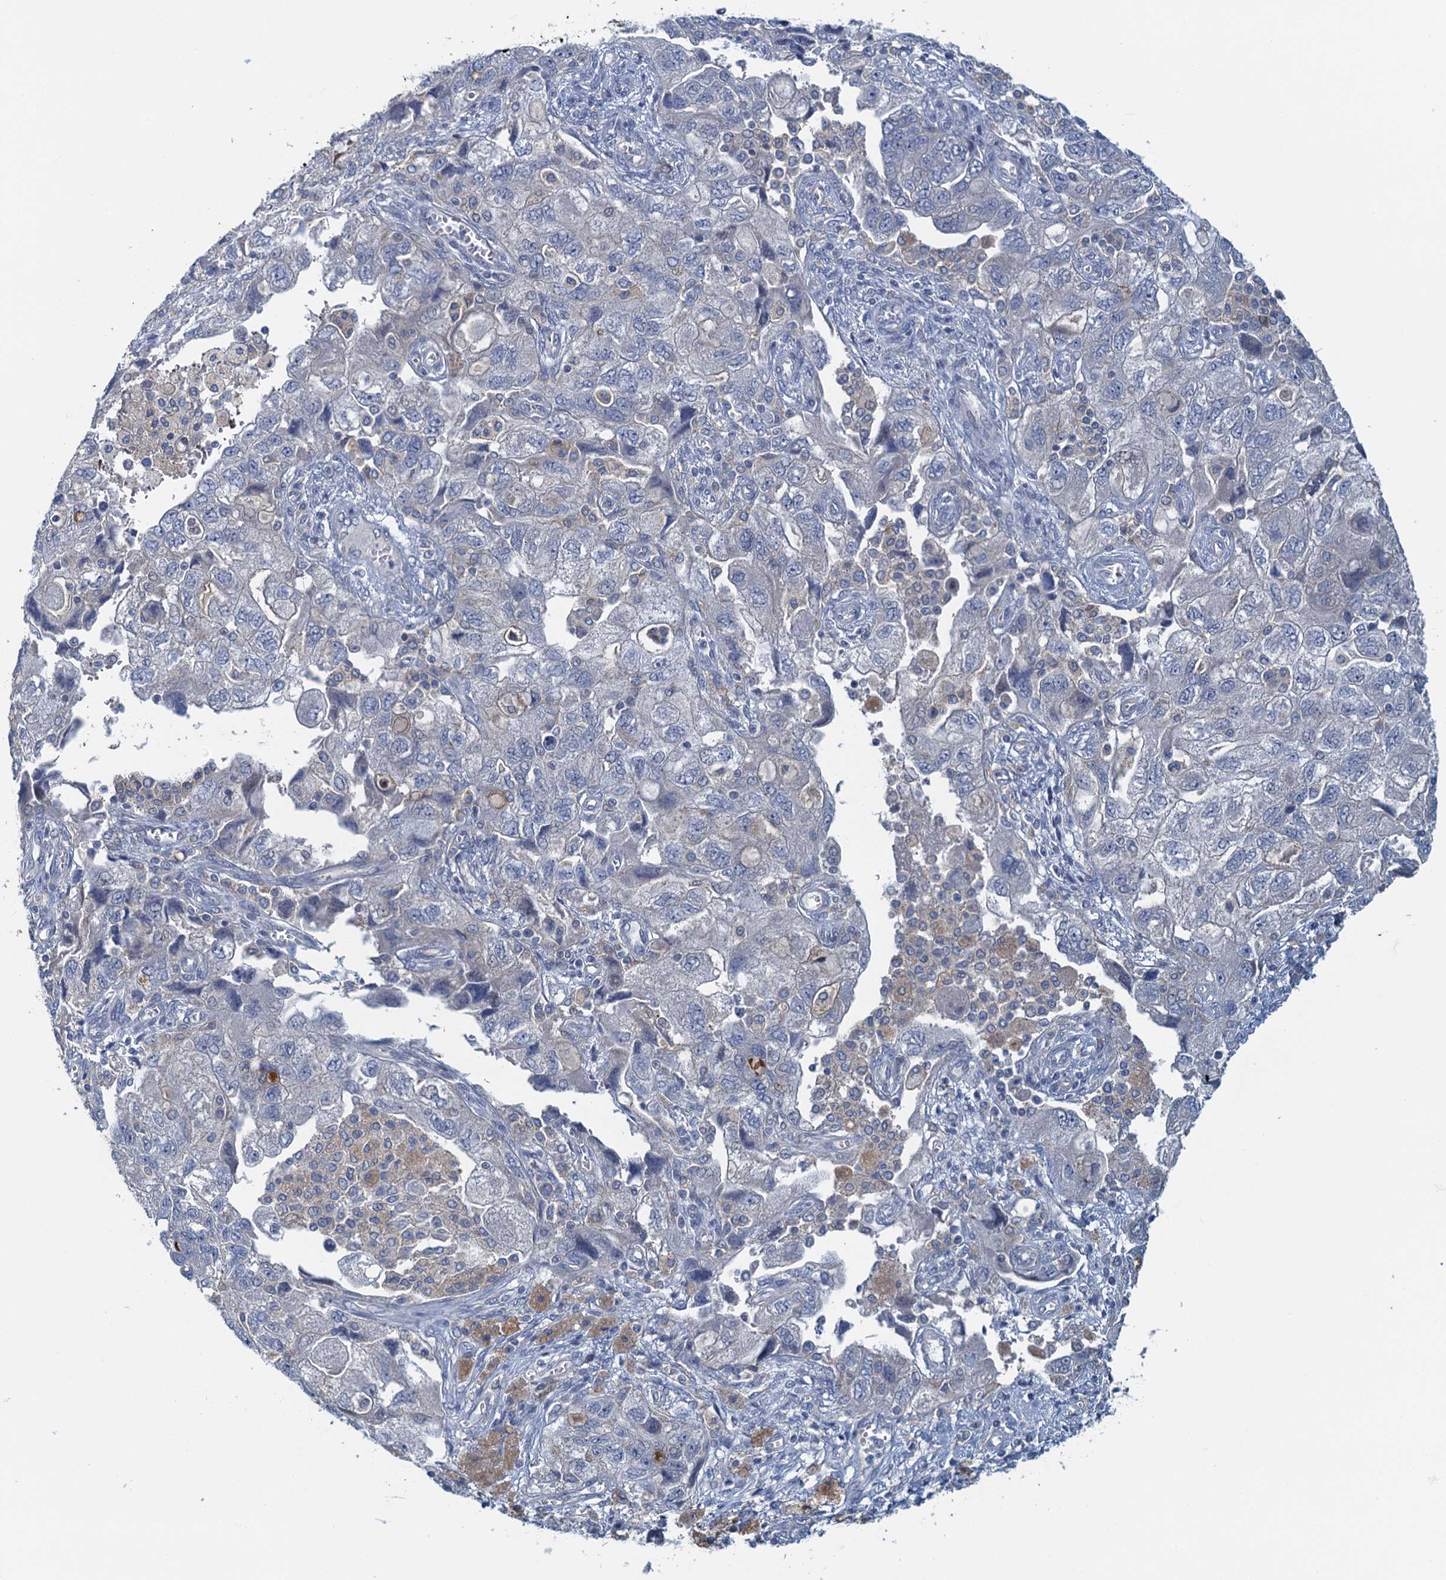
{"staining": {"intensity": "negative", "quantity": "none", "location": "none"}, "tissue": "ovarian cancer", "cell_type": "Tumor cells", "image_type": "cancer", "snomed": [{"axis": "morphology", "description": "Carcinoma, NOS"}, {"axis": "morphology", "description": "Cystadenocarcinoma, serous, NOS"}, {"axis": "topography", "description": "Ovary"}], "caption": "IHC photomicrograph of neoplastic tissue: ovarian cancer (serous cystadenocarcinoma) stained with DAB demonstrates no significant protein positivity in tumor cells.", "gene": "NCKAP1L", "patient": {"sex": "female", "age": 69}}